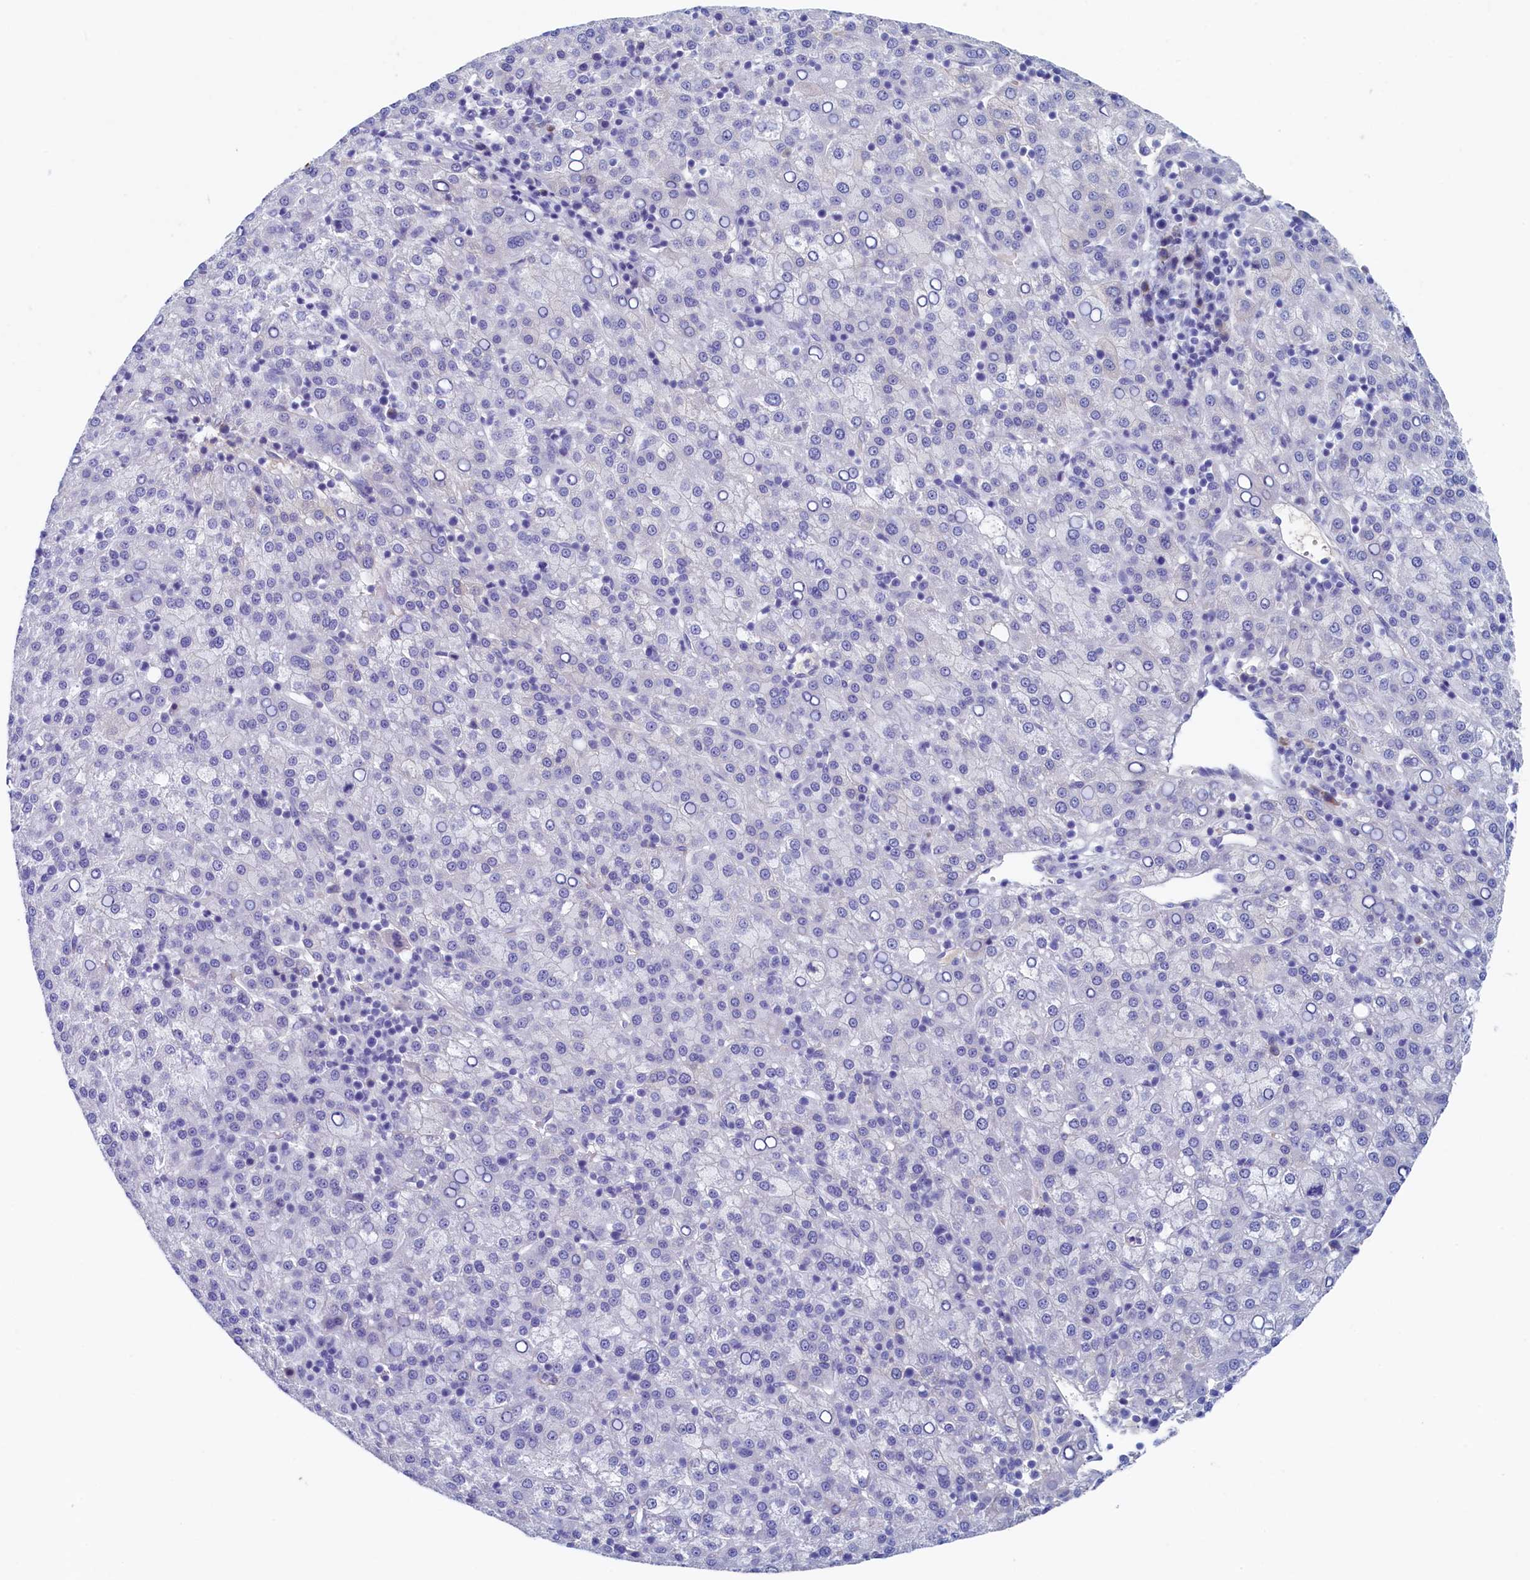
{"staining": {"intensity": "negative", "quantity": "none", "location": "none"}, "tissue": "liver cancer", "cell_type": "Tumor cells", "image_type": "cancer", "snomed": [{"axis": "morphology", "description": "Carcinoma, Hepatocellular, NOS"}, {"axis": "topography", "description": "Liver"}], "caption": "Micrograph shows no significant protein positivity in tumor cells of liver hepatocellular carcinoma.", "gene": "GUCA1C", "patient": {"sex": "female", "age": 58}}